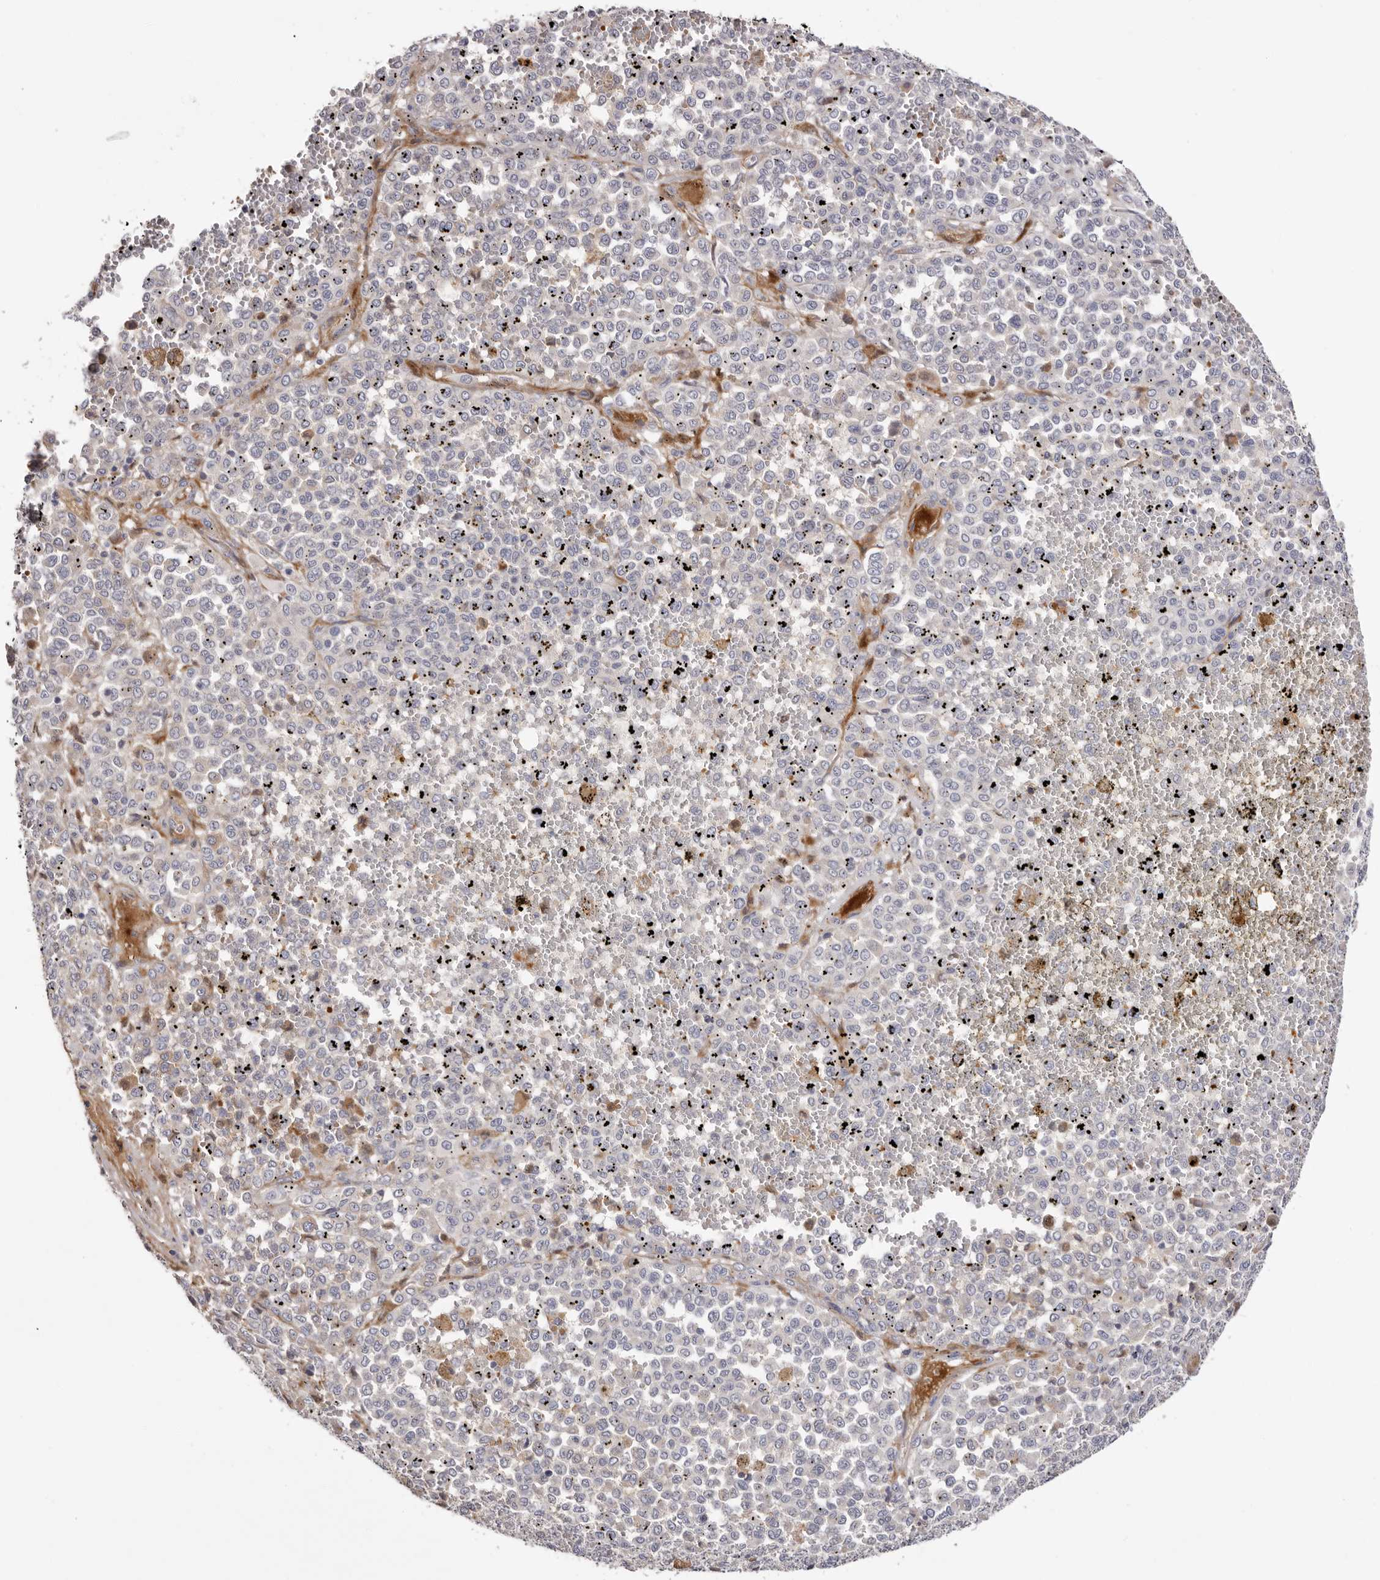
{"staining": {"intensity": "negative", "quantity": "none", "location": "none"}, "tissue": "melanoma", "cell_type": "Tumor cells", "image_type": "cancer", "snomed": [{"axis": "morphology", "description": "Malignant melanoma, Metastatic site"}, {"axis": "topography", "description": "Pancreas"}], "caption": "Immunohistochemistry of malignant melanoma (metastatic site) exhibits no positivity in tumor cells.", "gene": "LMLN", "patient": {"sex": "female", "age": 30}}